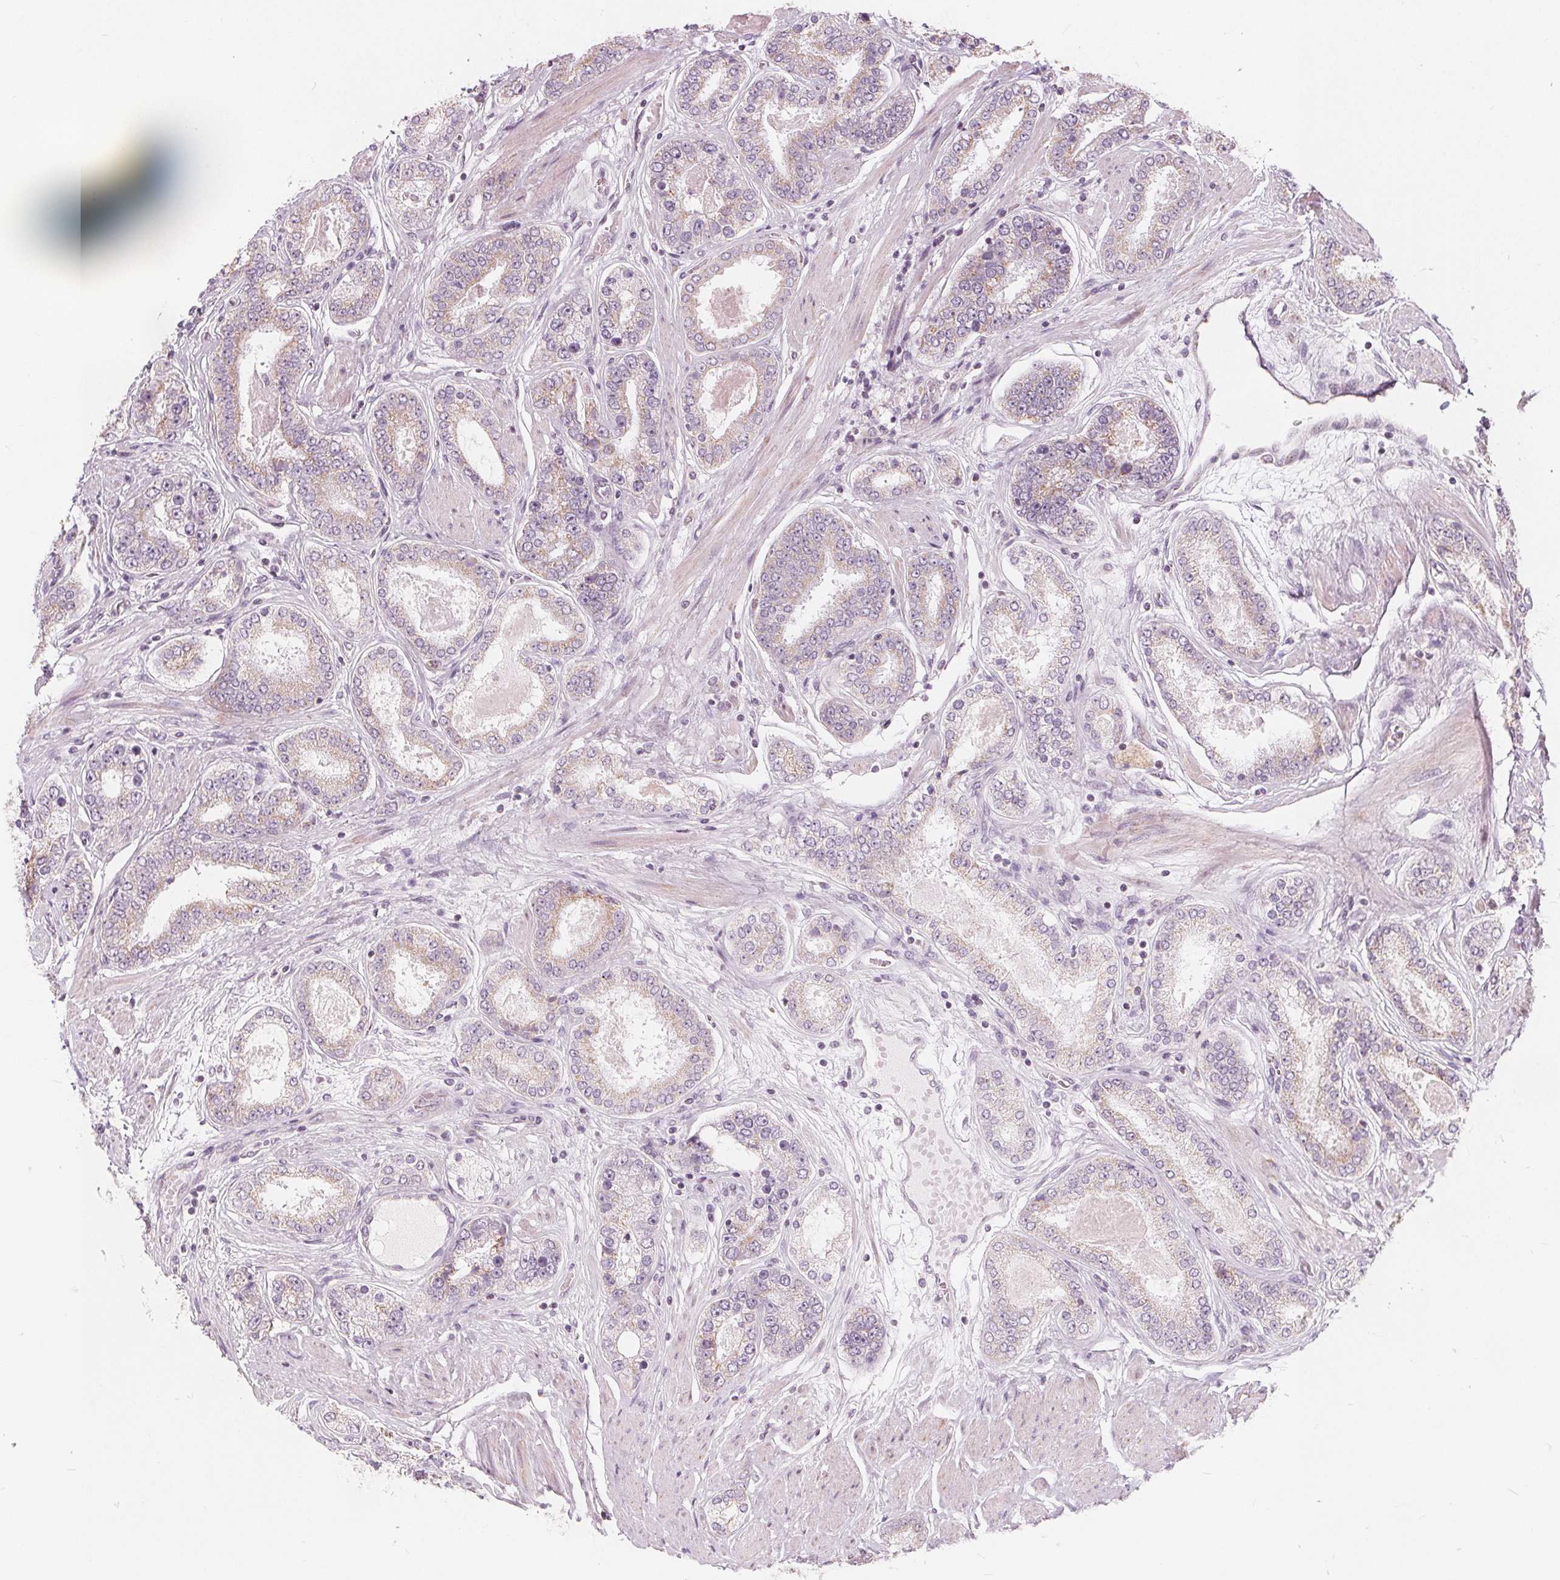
{"staining": {"intensity": "weak", "quantity": "25%-75%", "location": "cytoplasmic/membranous"}, "tissue": "prostate cancer", "cell_type": "Tumor cells", "image_type": "cancer", "snomed": [{"axis": "morphology", "description": "Adenocarcinoma, High grade"}, {"axis": "topography", "description": "Prostate"}], "caption": "DAB (3,3'-diaminobenzidine) immunohistochemical staining of human adenocarcinoma (high-grade) (prostate) reveals weak cytoplasmic/membranous protein expression in approximately 25%-75% of tumor cells.", "gene": "NUP210L", "patient": {"sex": "male", "age": 63}}